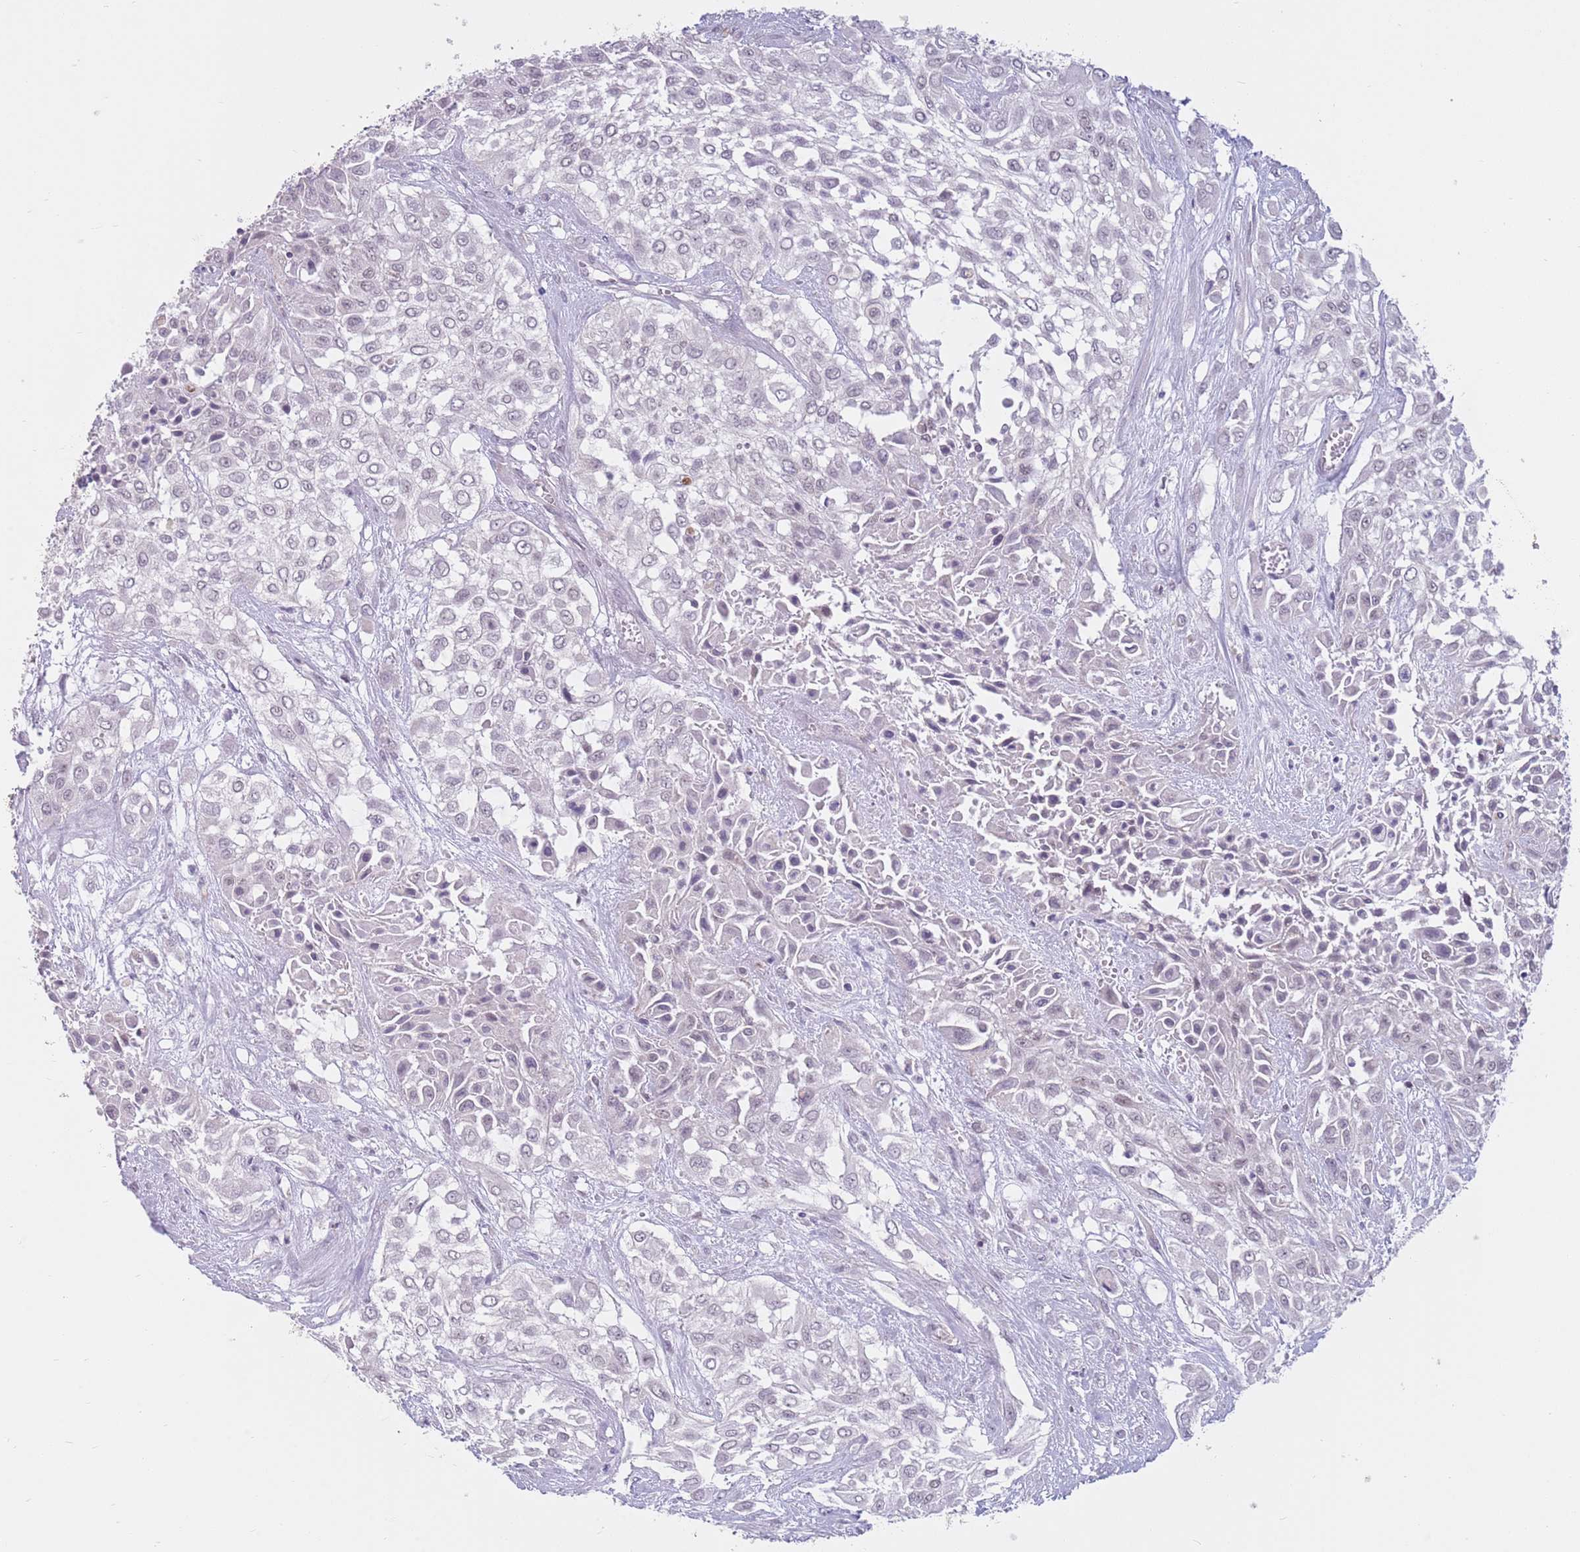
{"staining": {"intensity": "negative", "quantity": "none", "location": "none"}, "tissue": "urothelial cancer", "cell_type": "Tumor cells", "image_type": "cancer", "snomed": [{"axis": "morphology", "description": "Urothelial carcinoma, High grade"}, {"axis": "topography", "description": "Urinary bladder"}], "caption": "Immunohistochemistry of human urothelial cancer reveals no positivity in tumor cells.", "gene": "ZNF574", "patient": {"sex": "male", "age": 57}}